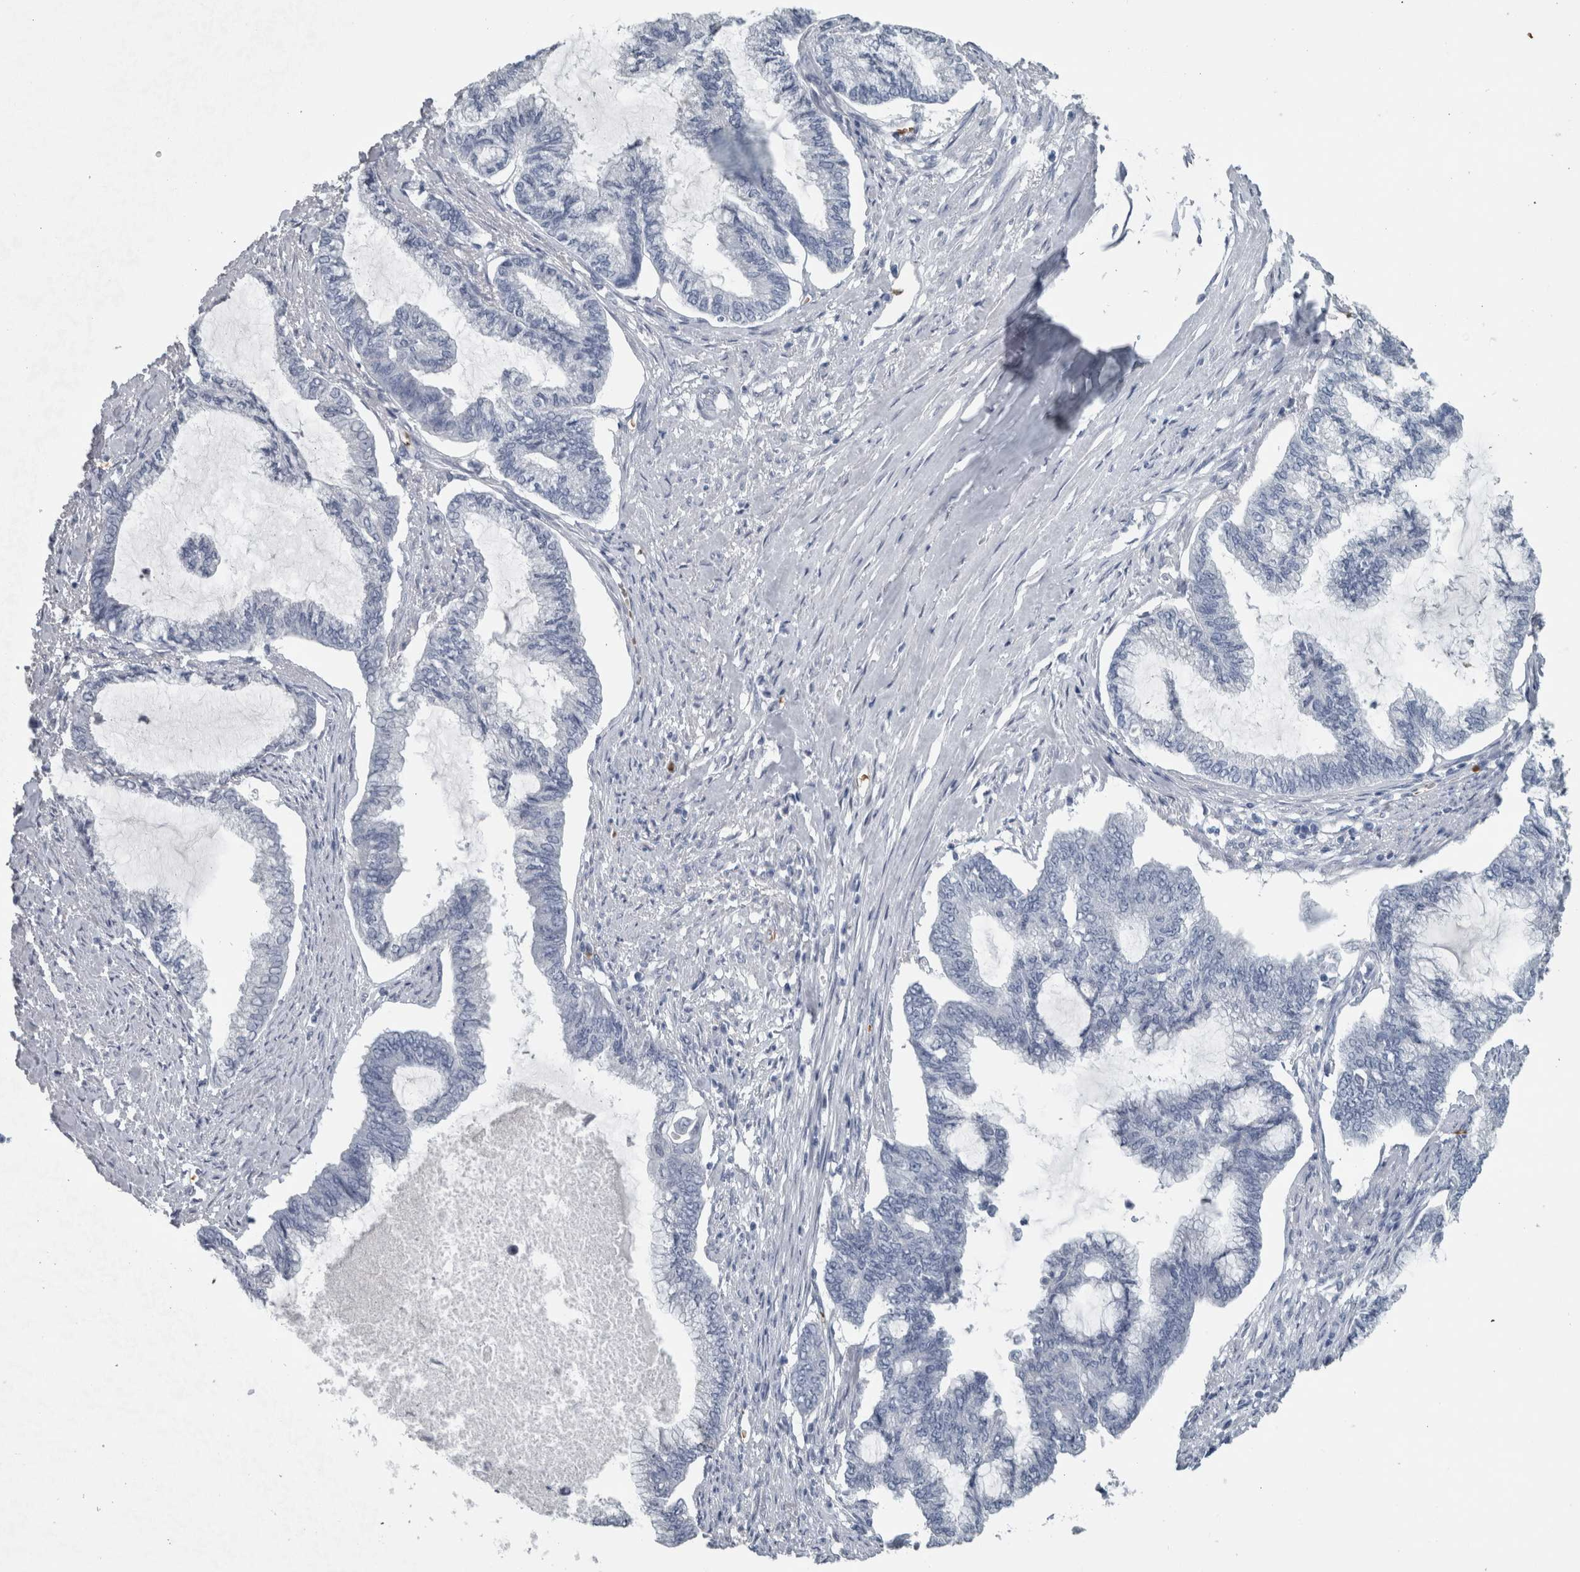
{"staining": {"intensity": "negative", "quantity": "none", "location": "none"}, "tissue": "endometrial cancer", "cell_type": "Tumor cells", "image_type": "cancer", "snomed": [{"axis": "morphology", "description": "Adenocarcinoma, NOS"}, {"axis": "topography", "description": "Endometrium"}], "caption": "The image shows no significant expression in tumor cells of endometrial cancer.", "gene": "SH3GL2", "patient": {"sex": "female", "age": 86}}